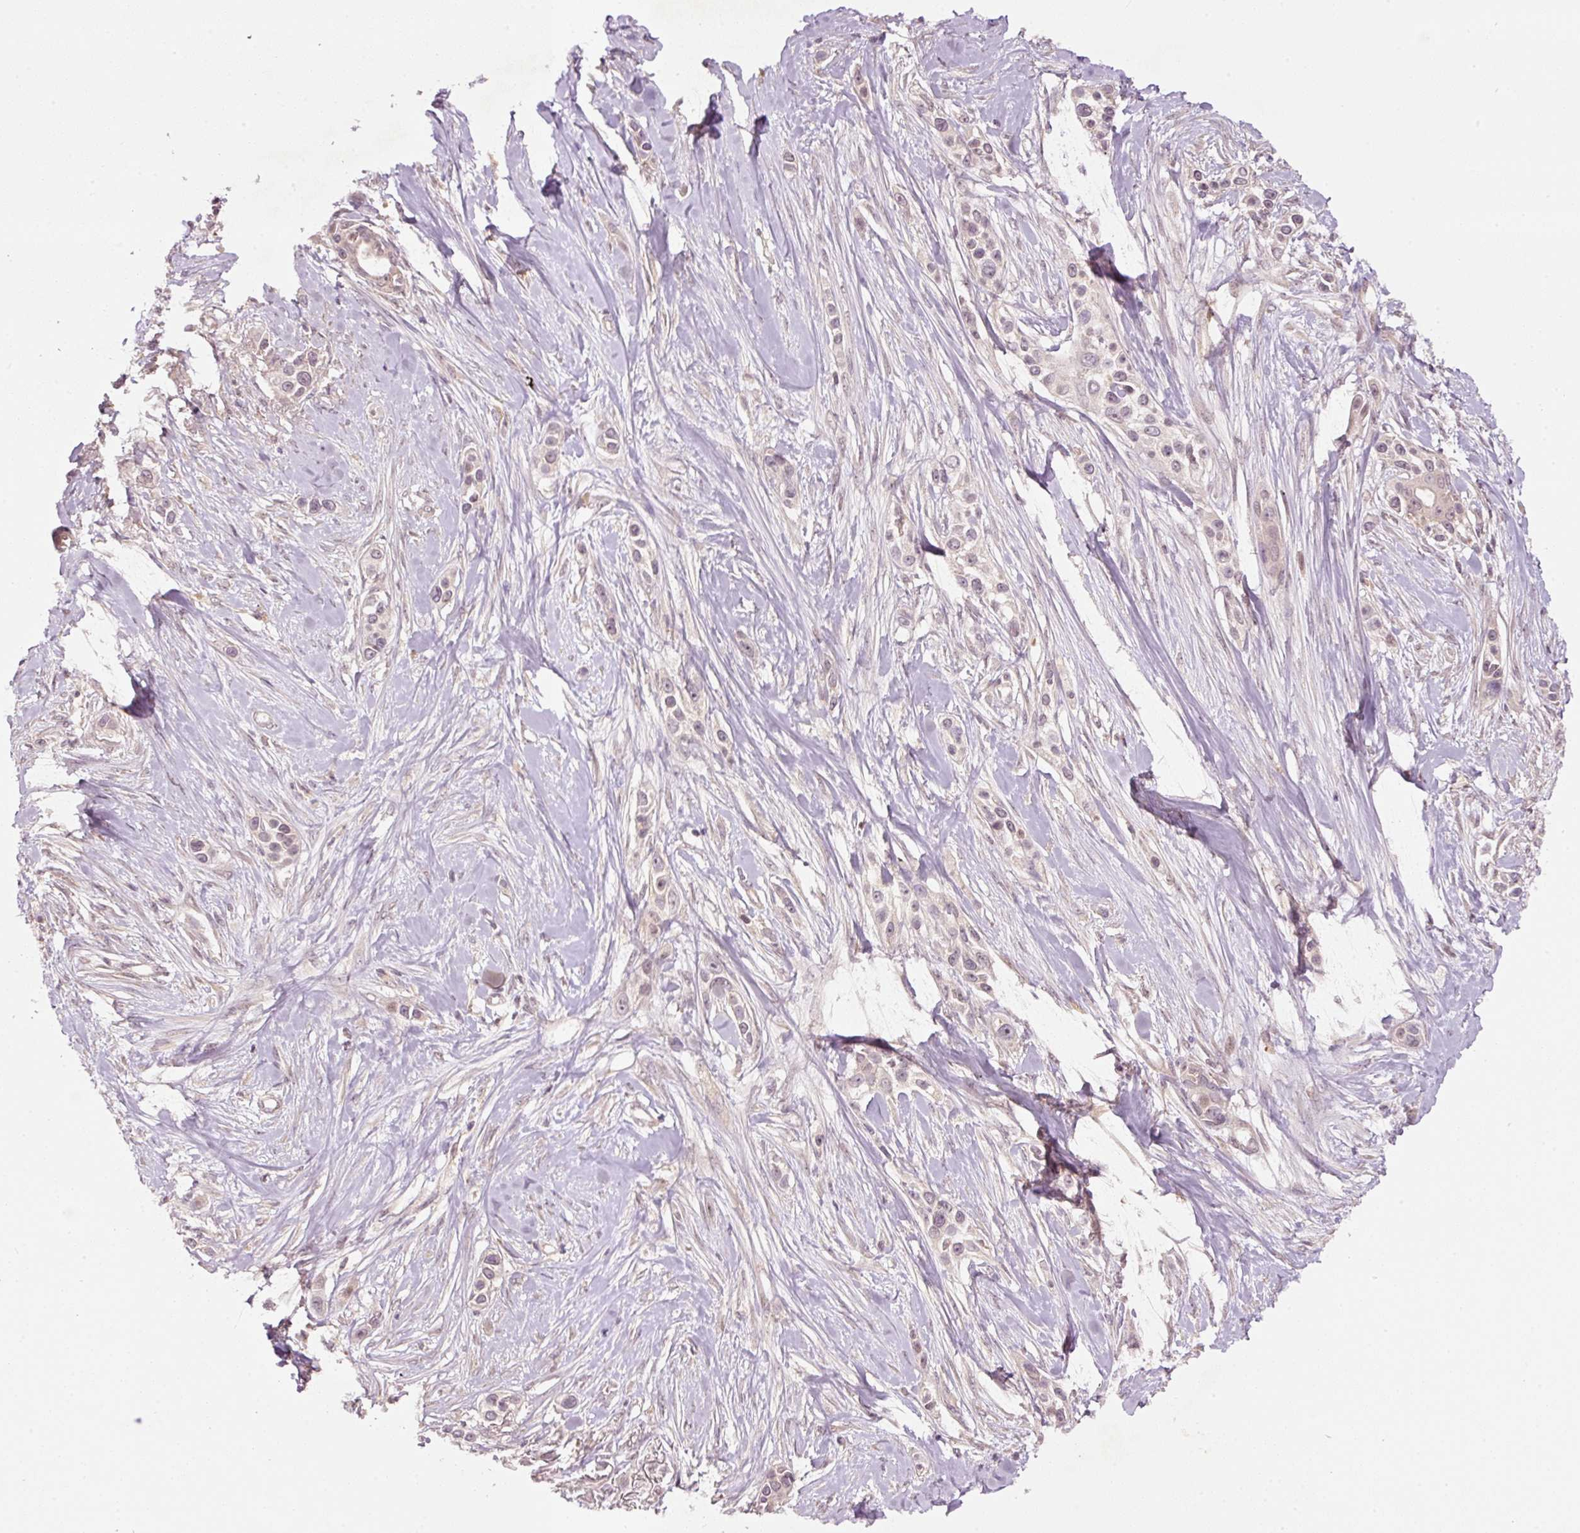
{"staining": {"intensity": "negative", "quantity": "none", "location": "none"}, "tissue": "skin cancer", "cell_type": "Tumor cells", "image_type": "cancer", "snomed": [{"axis": "morphology", "description": "Squamous cell carcinoma, NOS"}, {"axis": "topography", "description": "Skin"}], "caption": "Skin squamous cell carcinoma was stained to show a protein in brown. There is no significant staining in tumor cells.", "gene": "PCDHB1", "patient": {"sex": "female", "age": 69}}